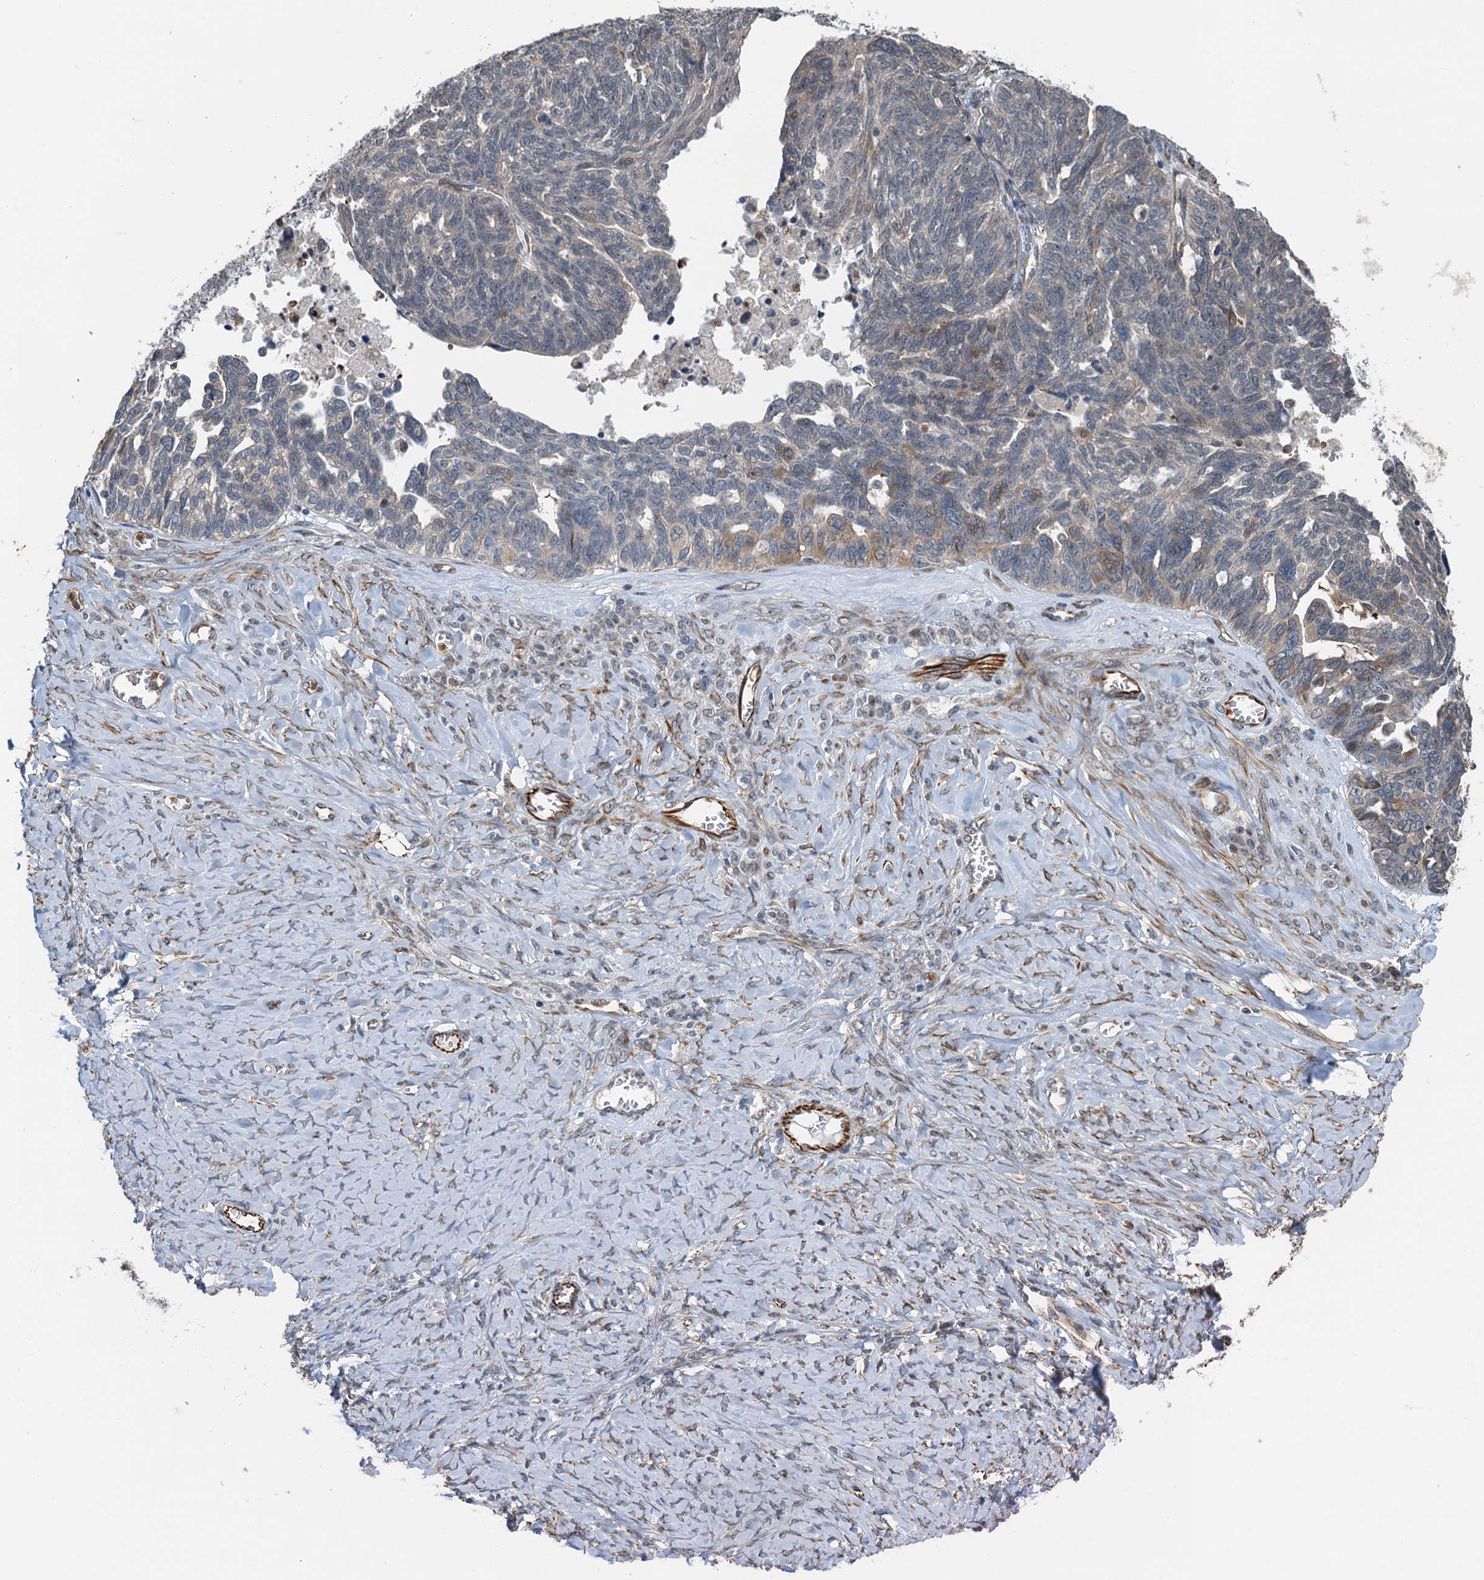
{"staining": {"intensity": "weak", "quantity": "<25%", "location": "cytoplasmic/membranous"}, "tissue": "ovarian cancer", "cell_type": "Tumor cells", "image_type": "cancer", "snomed": [{"axis": "morphology", "description": "Cystadenocarcinoma, serous, NOS"}, {"axis": "topography", "description": "Ovary"}], "caption": "Protein analysis of ovarian serous cystadenocarcinoma reveals no significant expression in tumor cells.", "gene": "WHAMM", "patient": {"sex": "female", "age": 79}}